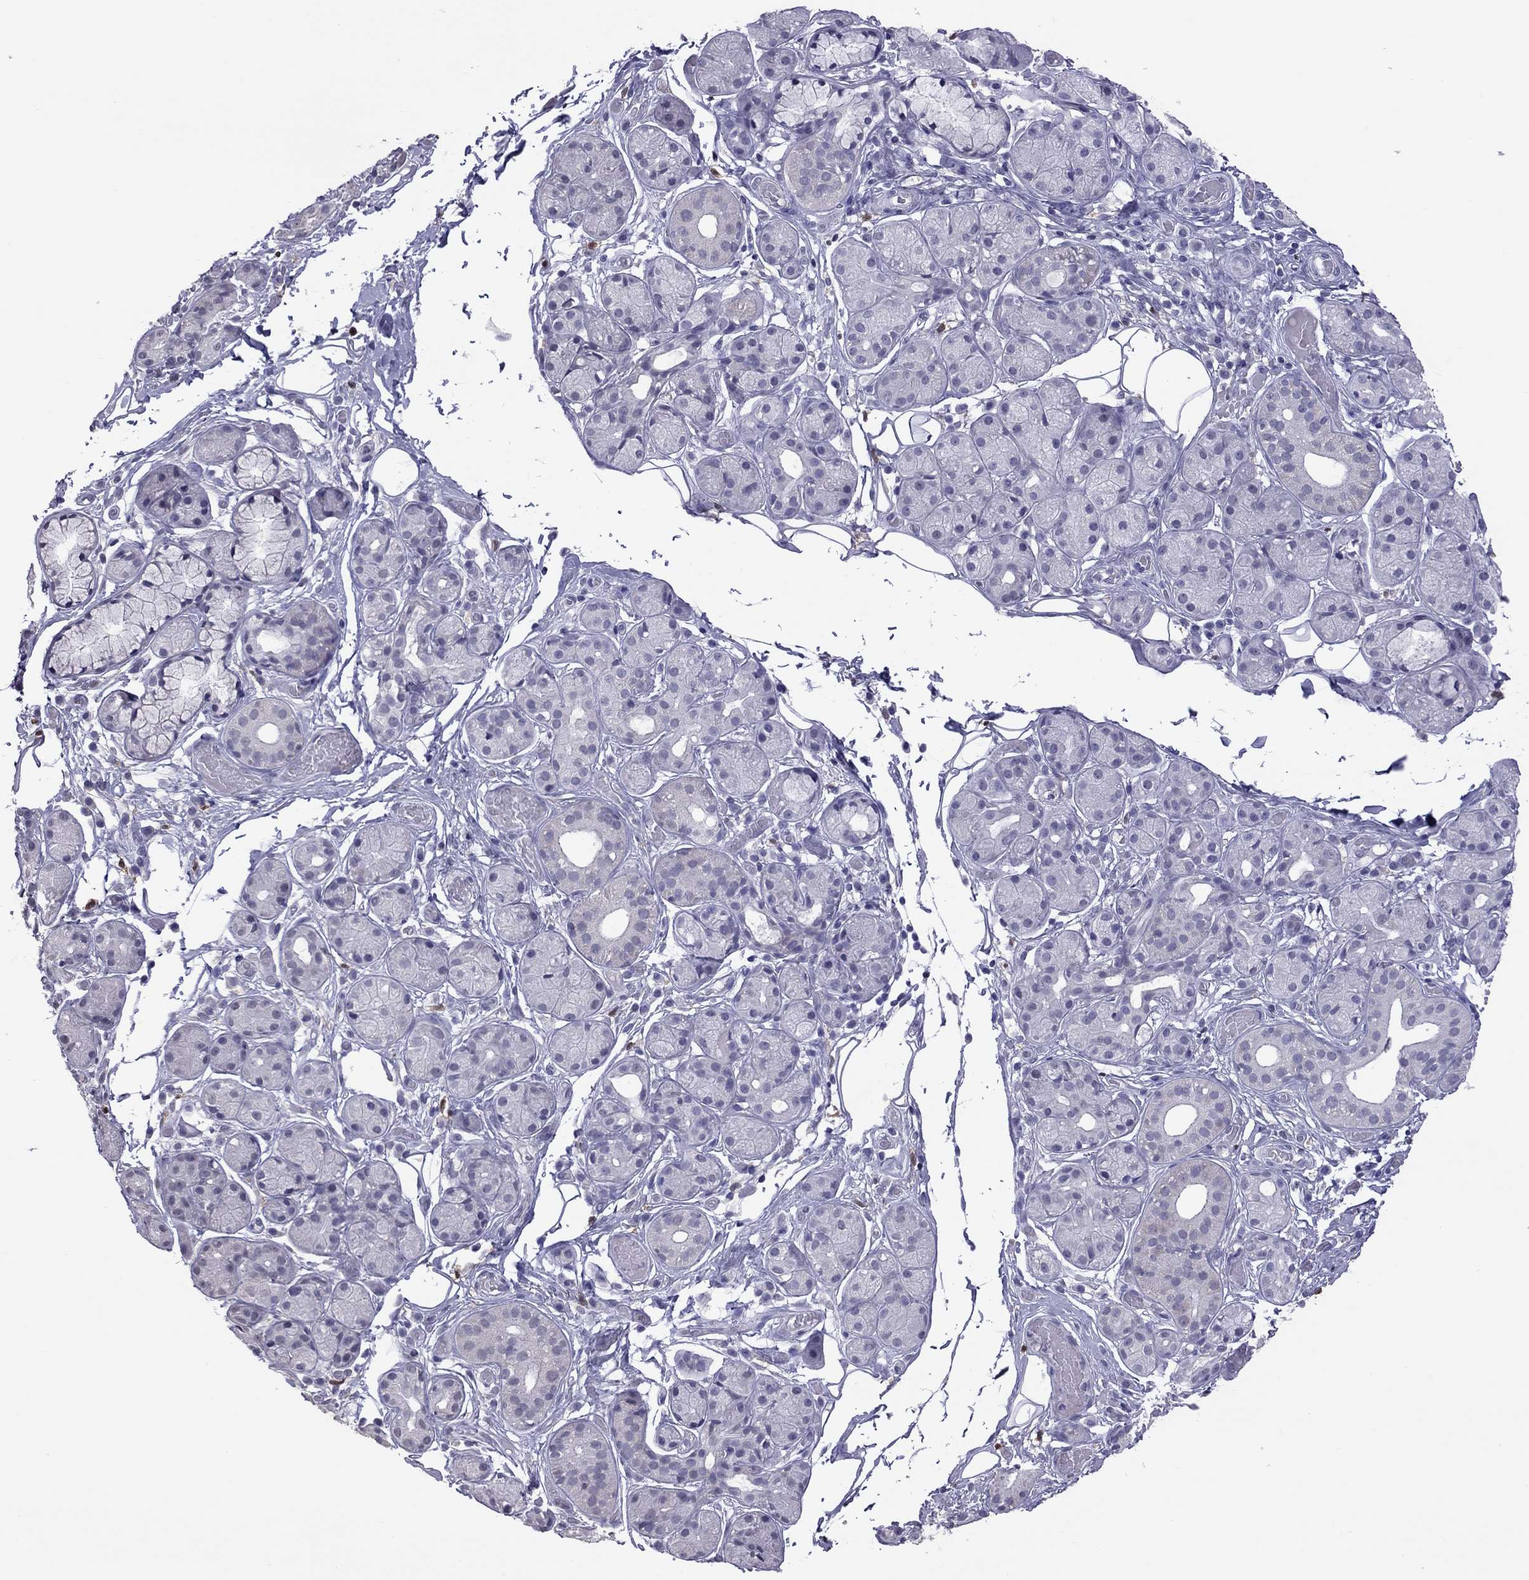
{"staining": {"intensity": "negative", "quantity": "none", "location": "none"}, "tissue": "salivary gland", "cell_type": "Glandular cells", "image_type": "normal", "snomed": [{"axis": "morphology", "description": "Normal tissue, NOS"}, {"axis": "topography", "description": "Salivary gland"}, {"axis": "topography", "description": "Peripheral nerve tissue"}], "caption": "Immunohistochemistry image of normal salivary gland stained for a protein (brown), which displays no staining in glandular cells.", "gene": "PPP1R3A", "patient": {"sex": "male", "age": 71}}